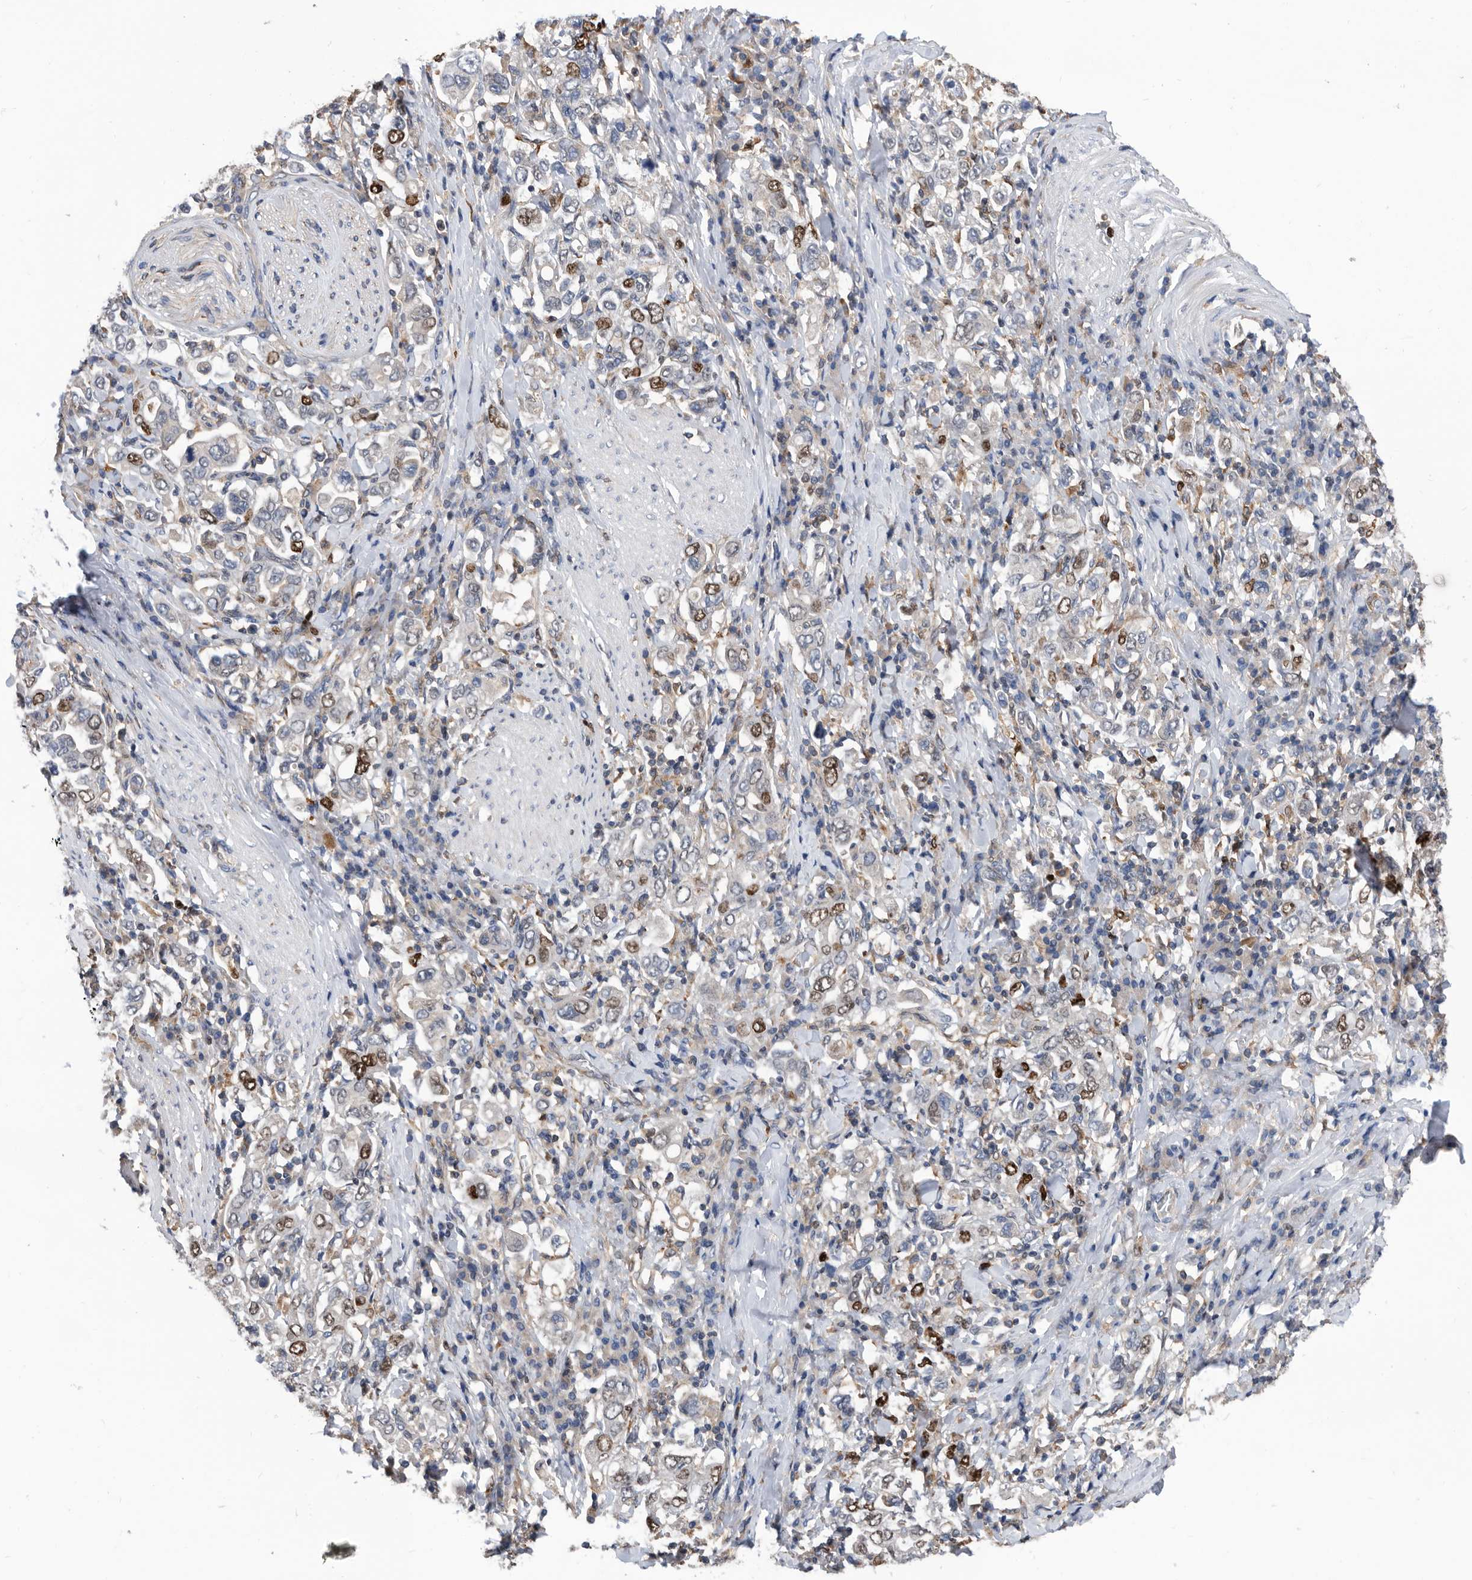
{"staining": {"intensity": "strong", "quantity": "<25%", "location": "nuclear"}, "tissue": "stomach cancer", "cell_type": "Tumor cells", "image_type": "cancer", "snomed": [{"axis": "morphology", "description": "Adenocarcinoma, NOS"}, {"axis": "topography", "description": "Stomach, upper"}], "caption": "Stomach cancer (adenocarcinoma) stained for a protein (brown) exhibits strong nuclear positive expression in about <25% of tumor cells.", "gene": "ATAD2", "patient": {"sex": "male", "age": 62}}